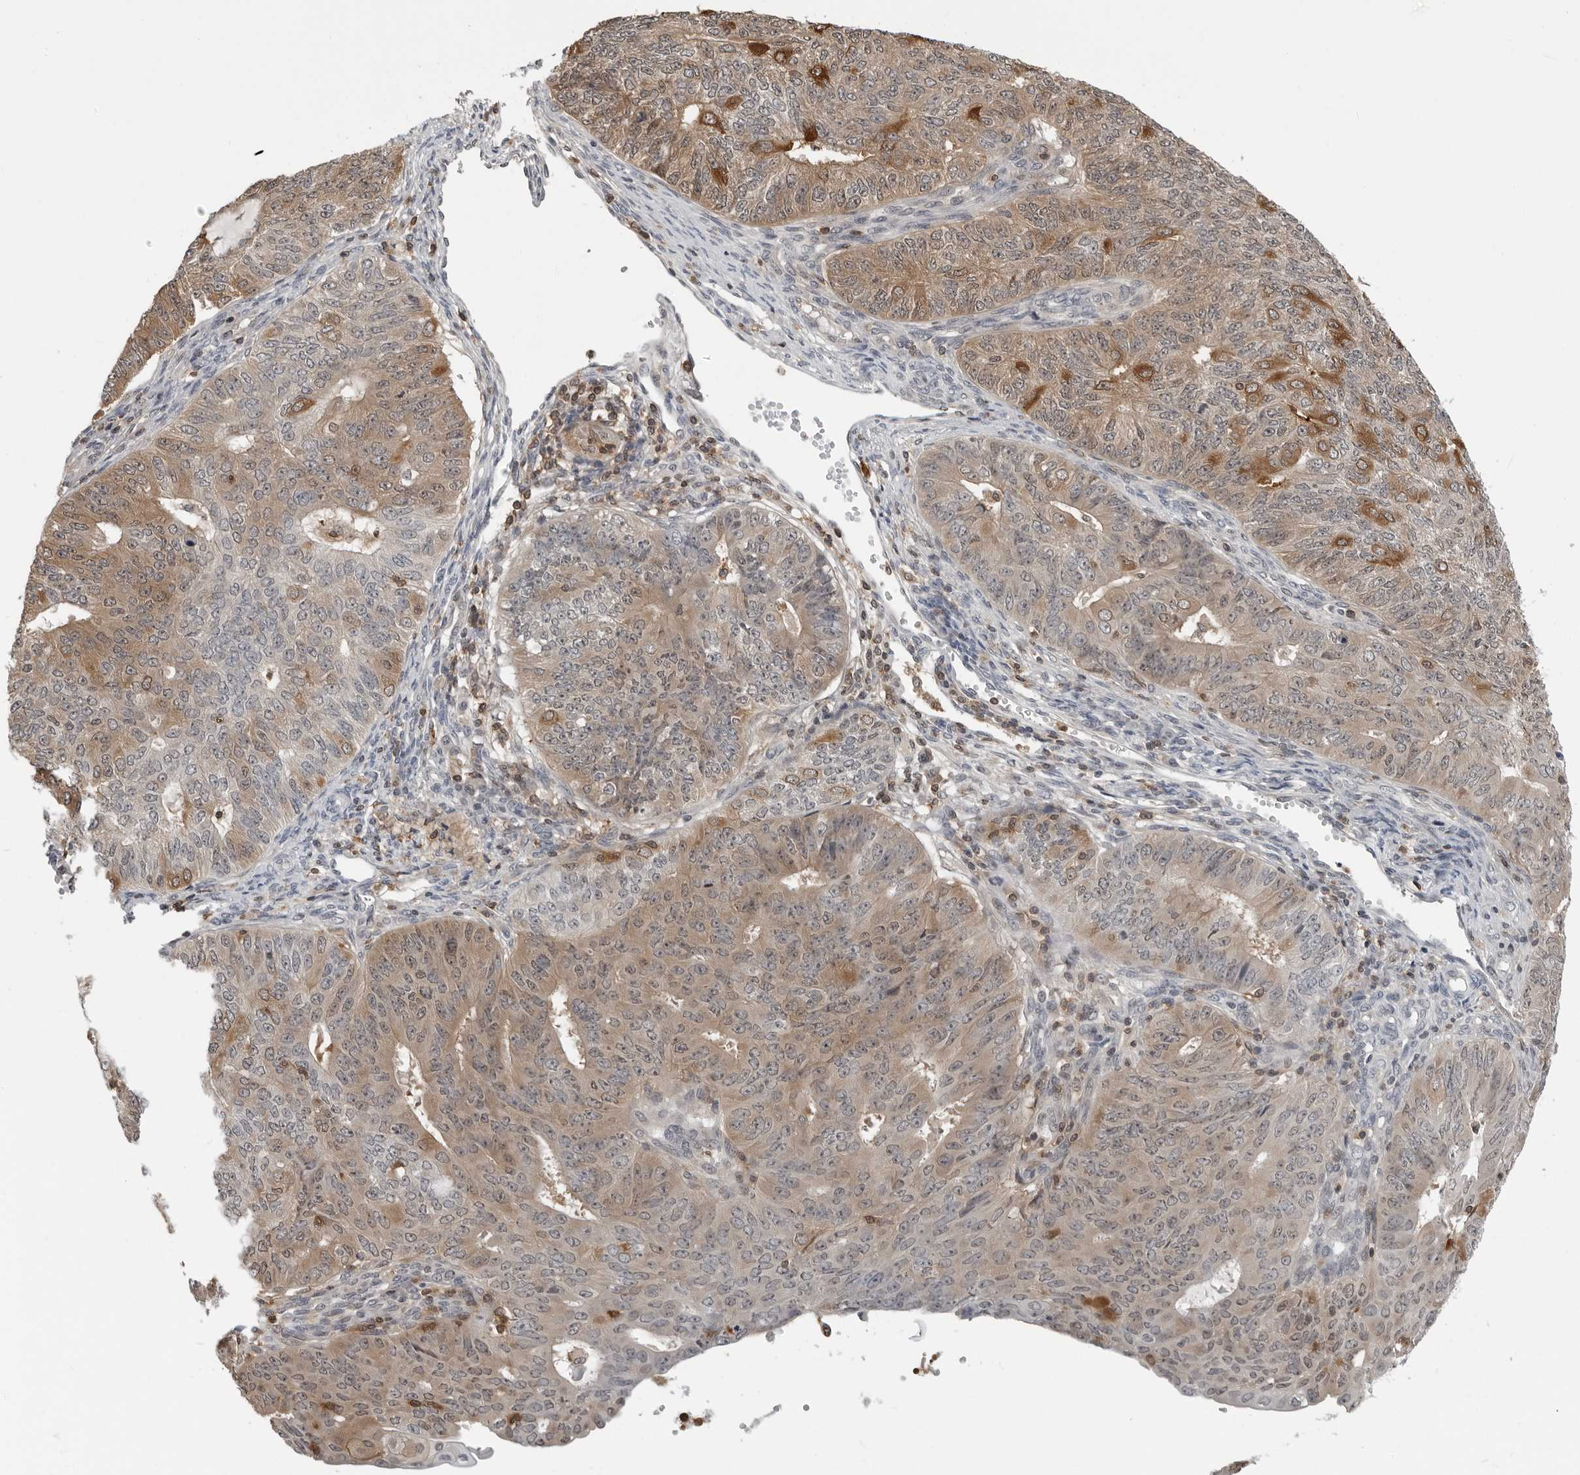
{"staining": {"intensity": "moderate", "quantity": "25%-75%", "location": "cytoplasmic/membranous"}, "tissue": "endometrial cancer", "cell_type": "Tumor cells", "image_type": "cancer", "snomed": [{"axis": "morphology", "description": "Adenocarcinoma, NOS"}, {"axis": "topography", "description": "Endometrium"}], "caption": "Endometrial adenocarcinoma stained with immunohistochemistry (IHC) displays moderate cytoplasmic/membranous staining in about 25%-75% of tumor cells.", "gene": "HSPH1", "patient": {"sex": "female", "age": 32}}